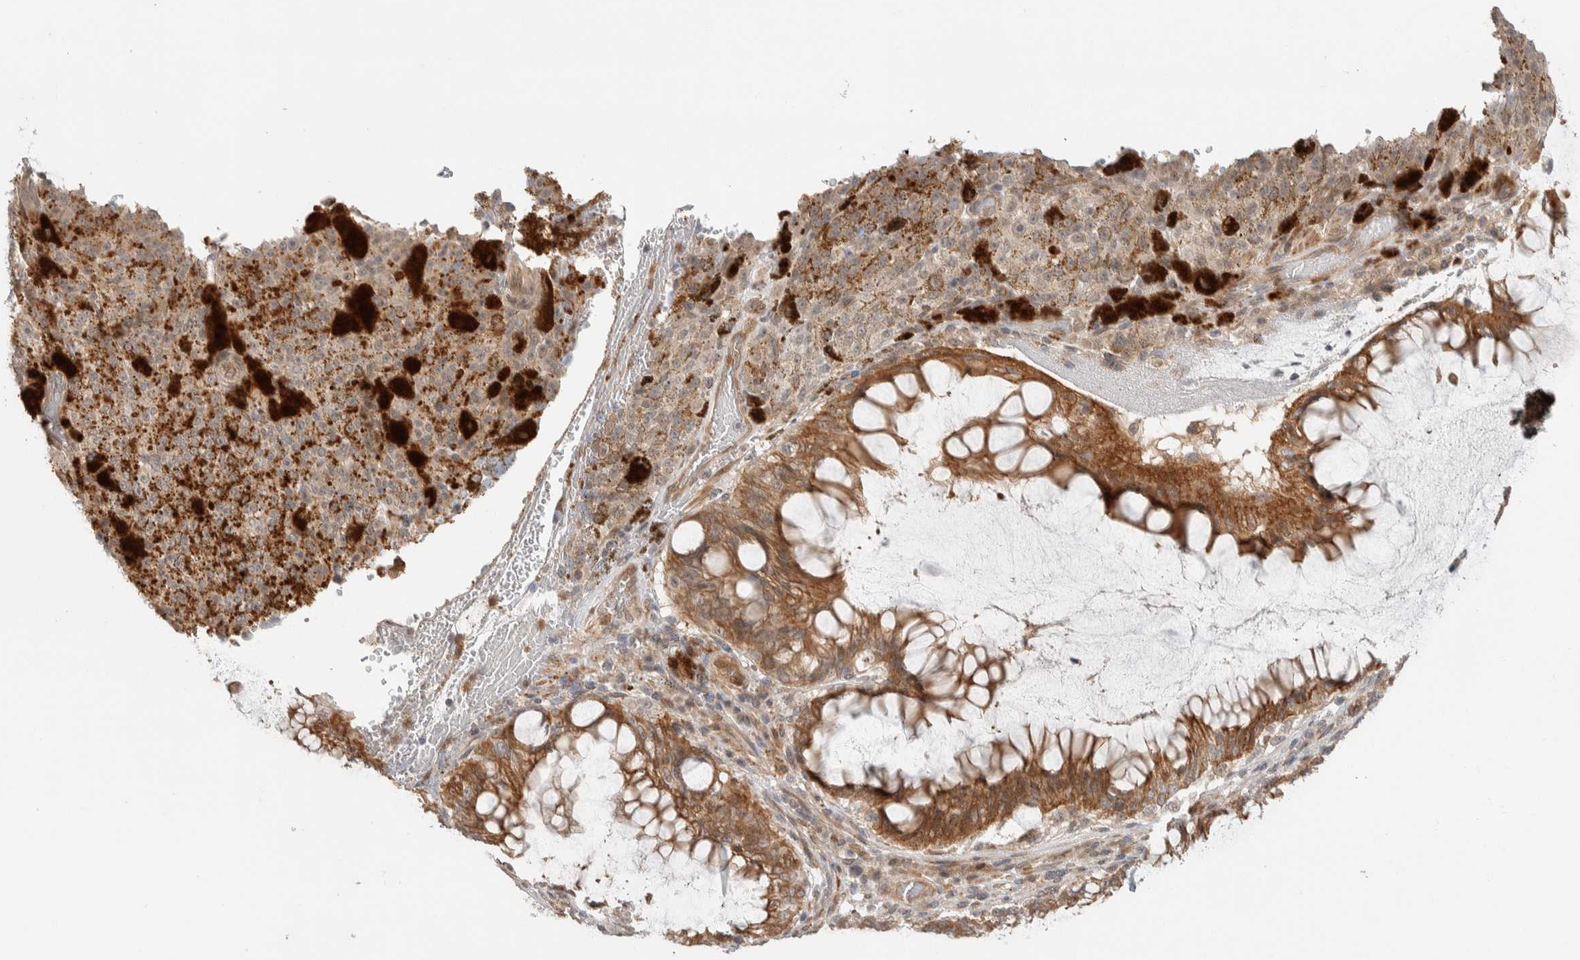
{"staining": {"intensity": "moderate", "quantity": ">75%", "location": "cytoplasmic/membranous"}, "tissue": "melanoma", "cell_type": "Tumor cells", "image_type": "cancer", "snomed": [{"axis": "morphology", "description": "Malignant melanoma, NOS"}, {"axis": "topography", "description": "Rectum"}], "caption": "A micrograph of malignant melanoma stained for a protein shows moderate cytoplasmic/membranous brown staining in tumor cells.", "gene": "ZBTB2", "patient": {"sex": "female", "age": 81}}